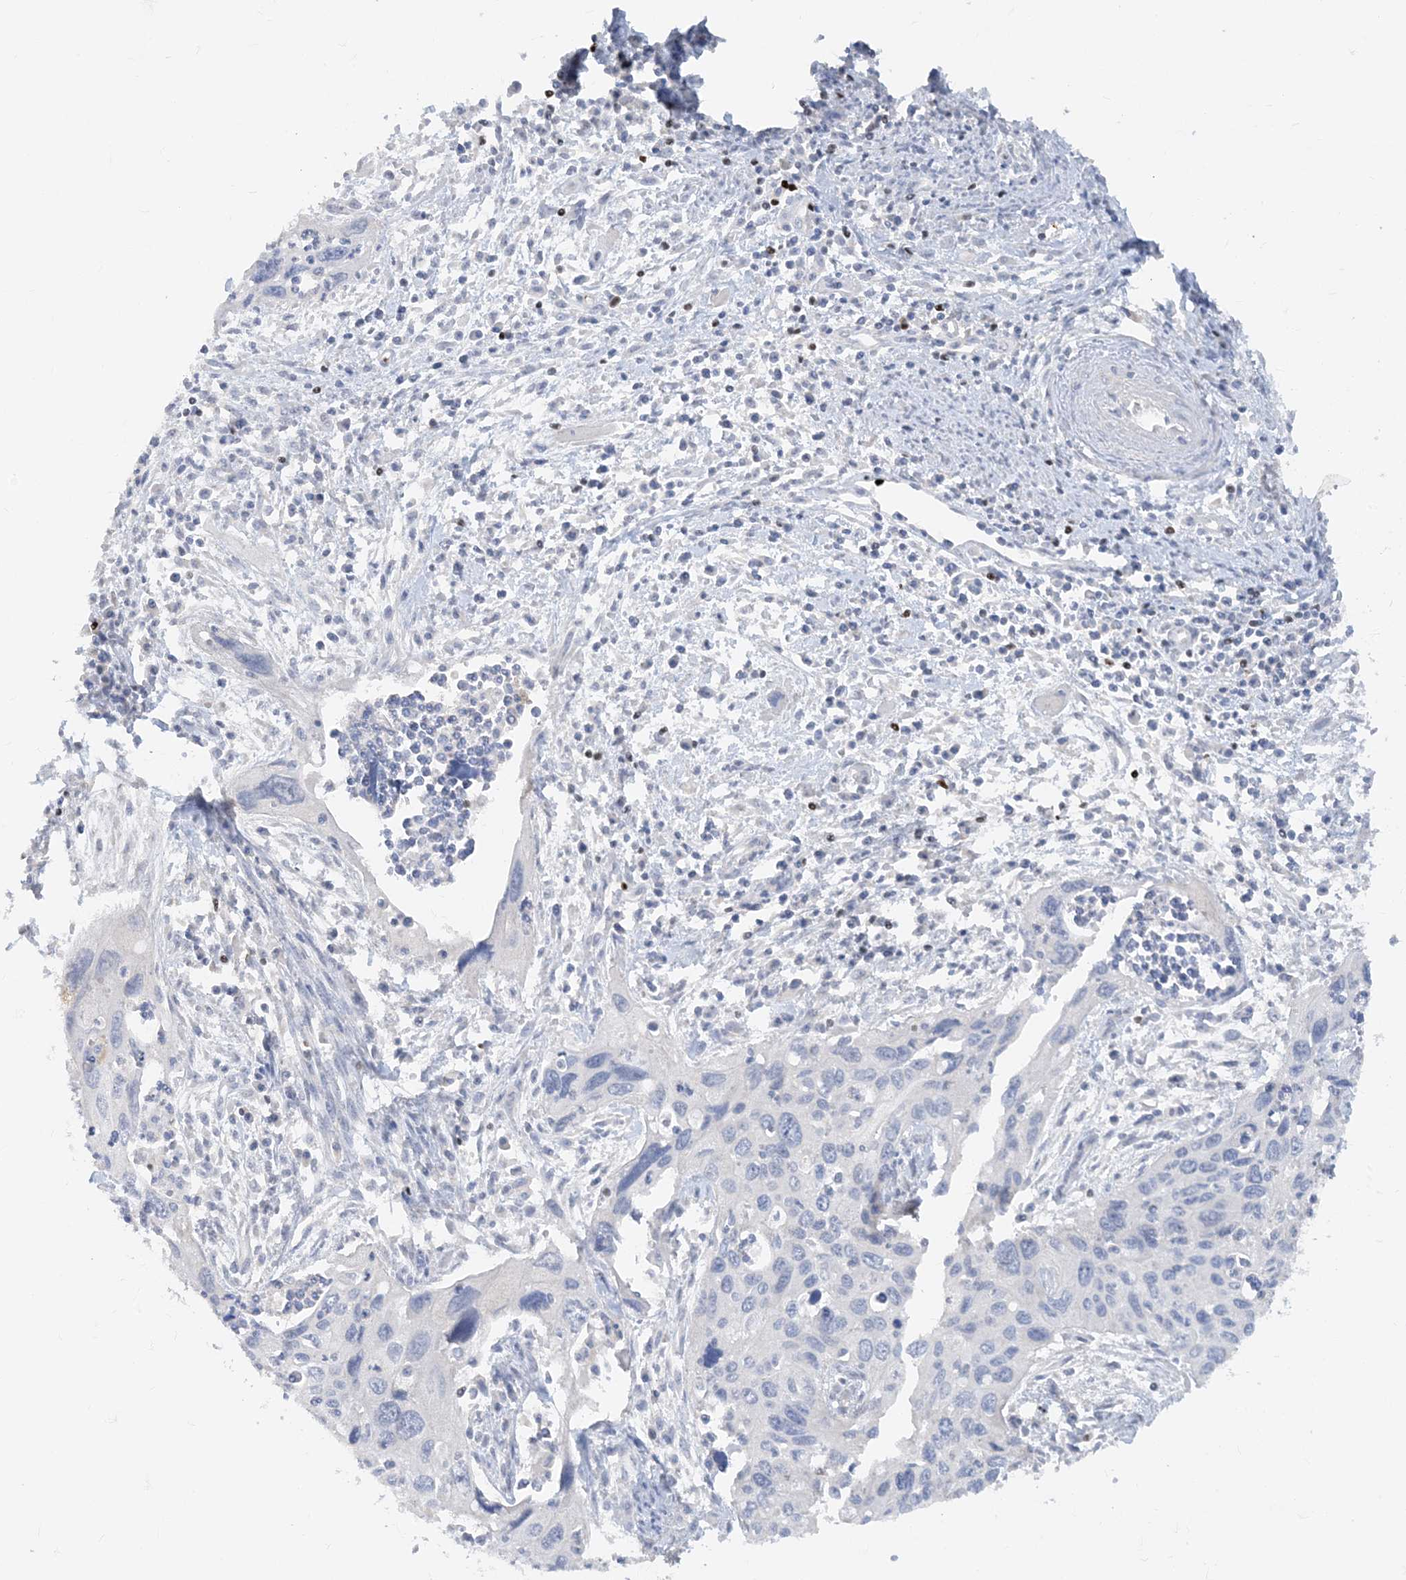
{"staining": {"intensity": "negative", "quantity": "none", "location": "none"}, "tissue": "cervical cancer", "cell_type": "Tumor cells", "image_type": "cancer", "snomed": [{"axis": "morphology", "description": "Squamous cell carcinoma, NOS"}, {"axis": "topography", "description": "Cervix"}], "caption": "The micrograph reveals no significant positivity in tumor cells of squamous cell carcinoma (cervical).", "gene": "TBX21", "patient": {"sex": "female", "age": 55}}